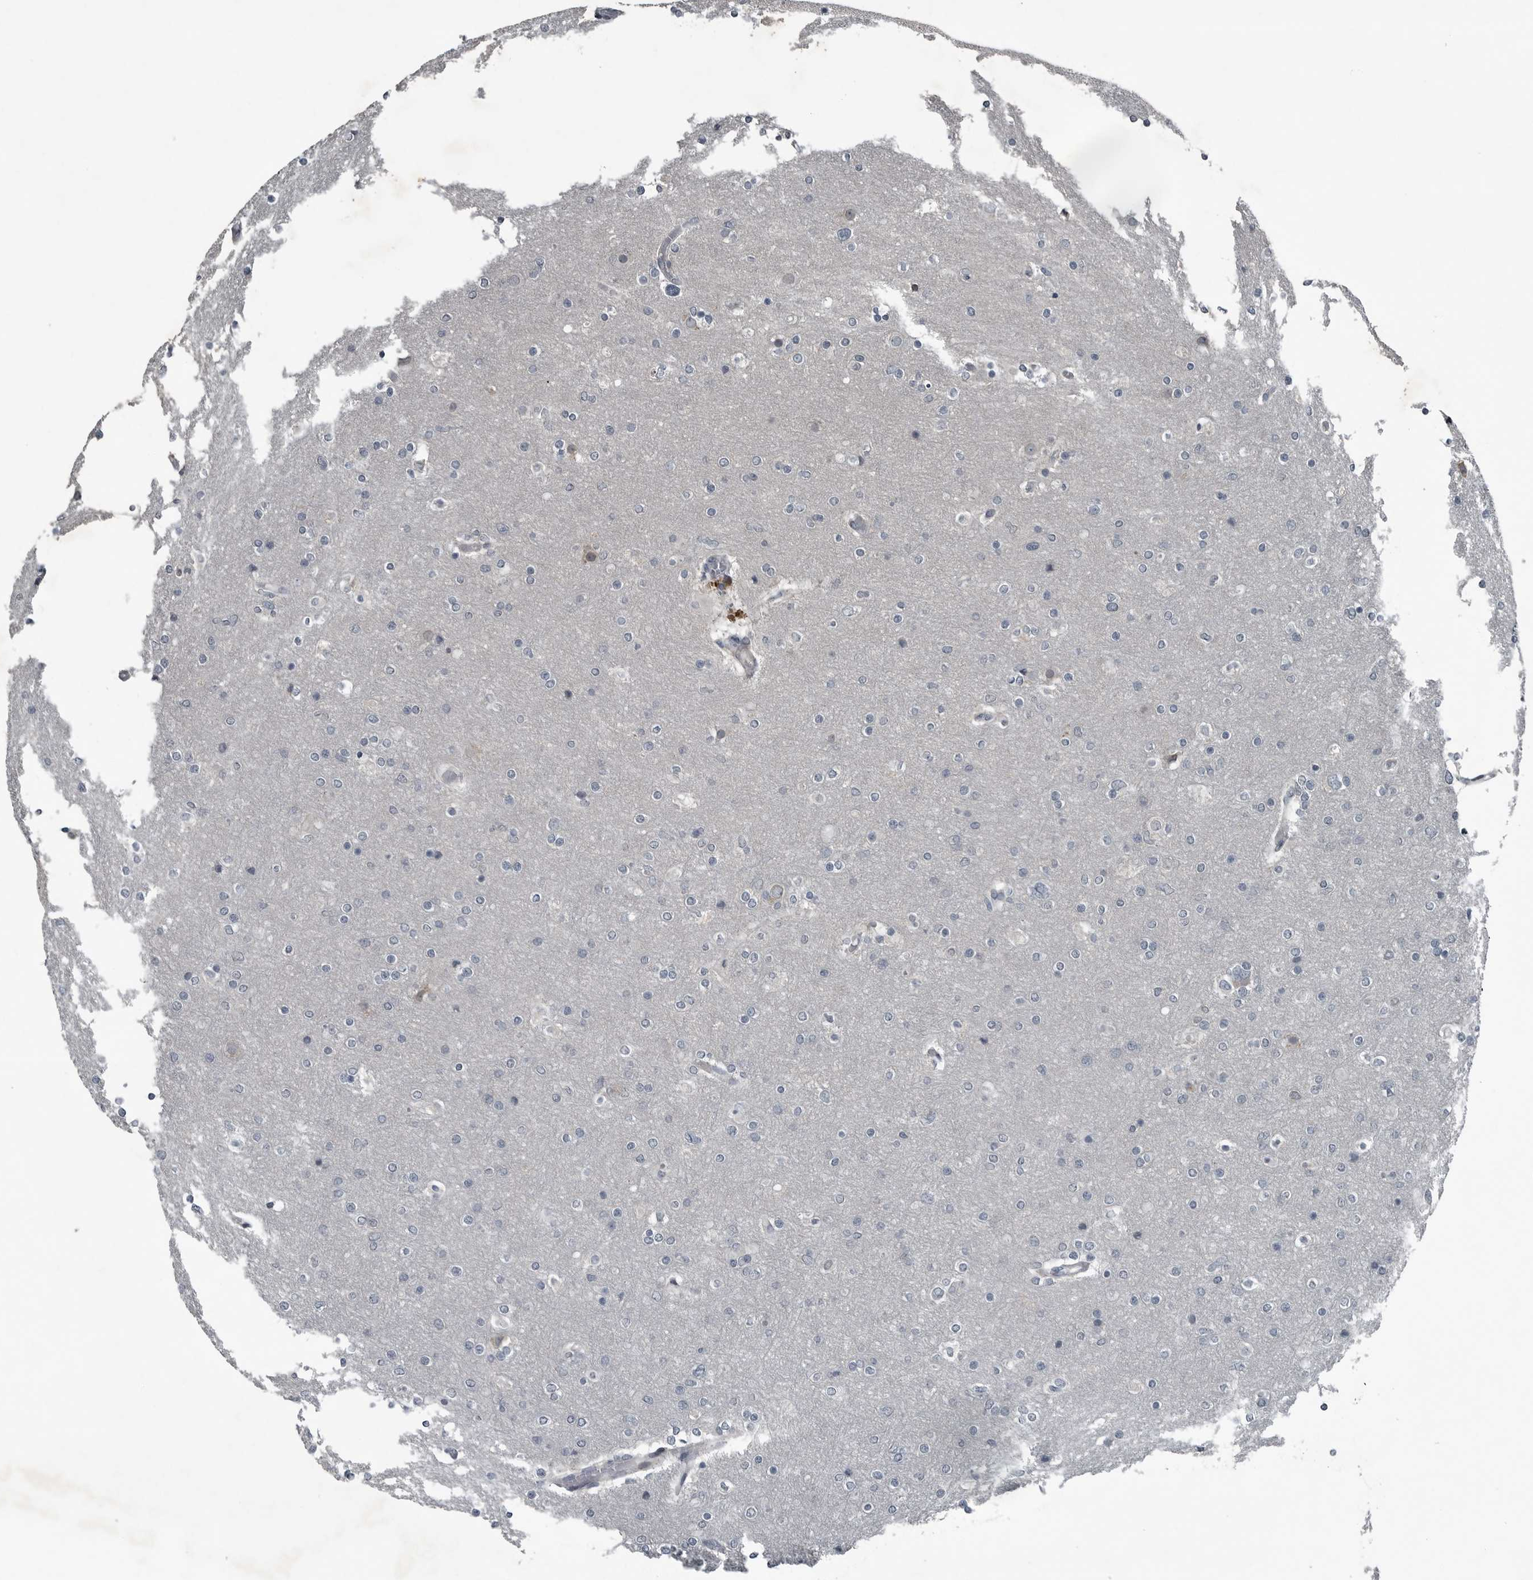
{"staining": {"intensity": "negative", "quantity": "none", "location": "none"}, "tissue": "glioma", "cell_type": "Tumor cells", "image_type": "cancer", "snomed": [{"axis": "morphology", "description": "Glioma, malignant, High grade"}, {"axis": "topography", "description": "Cerebral cortex"}], "caption": "Image shows no significant protein staining in tumor cells of malignant glioma (high-grade).", "gene": "DNAAF11", "patient": {"sex": "female", "age": 36}}